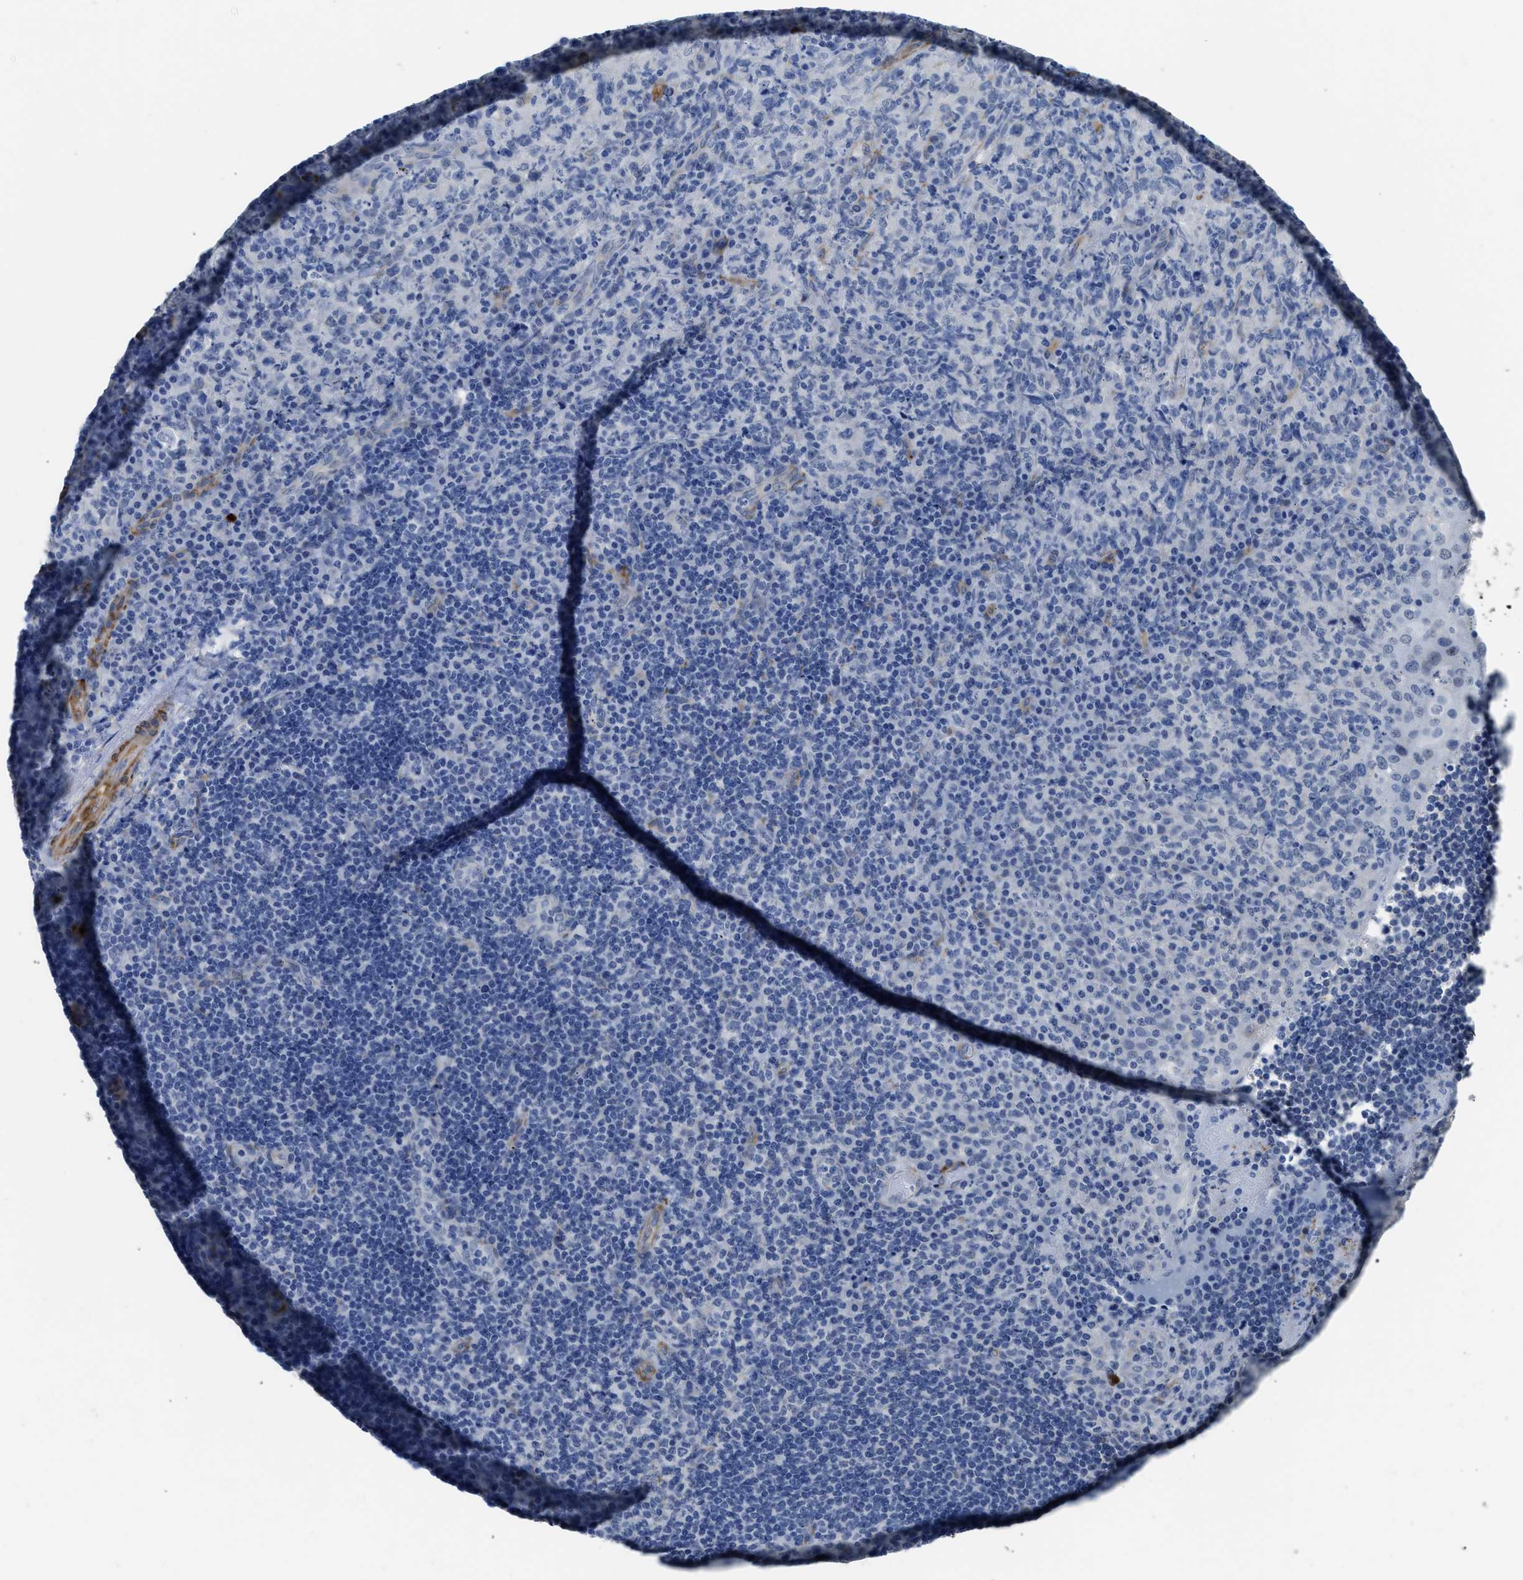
{"staining": {"intensity": "negative", "quantity": "none", "location": "none"}, "tissue": "lymphoma", "cell_type": "Tumor cells", "image_type": "cancer", "snomed": [{"axis": "morphology", "description": "Malignant lymphoma, non-Hodgkin's type, High grade"}, {"axis": "topography", "description": "Tonsil"}], "caption": "There is no significant expression in tumor cells of lymphoma.", "gene": "ZSWIM5", "patient": {"sex": "female", "age": 36}}